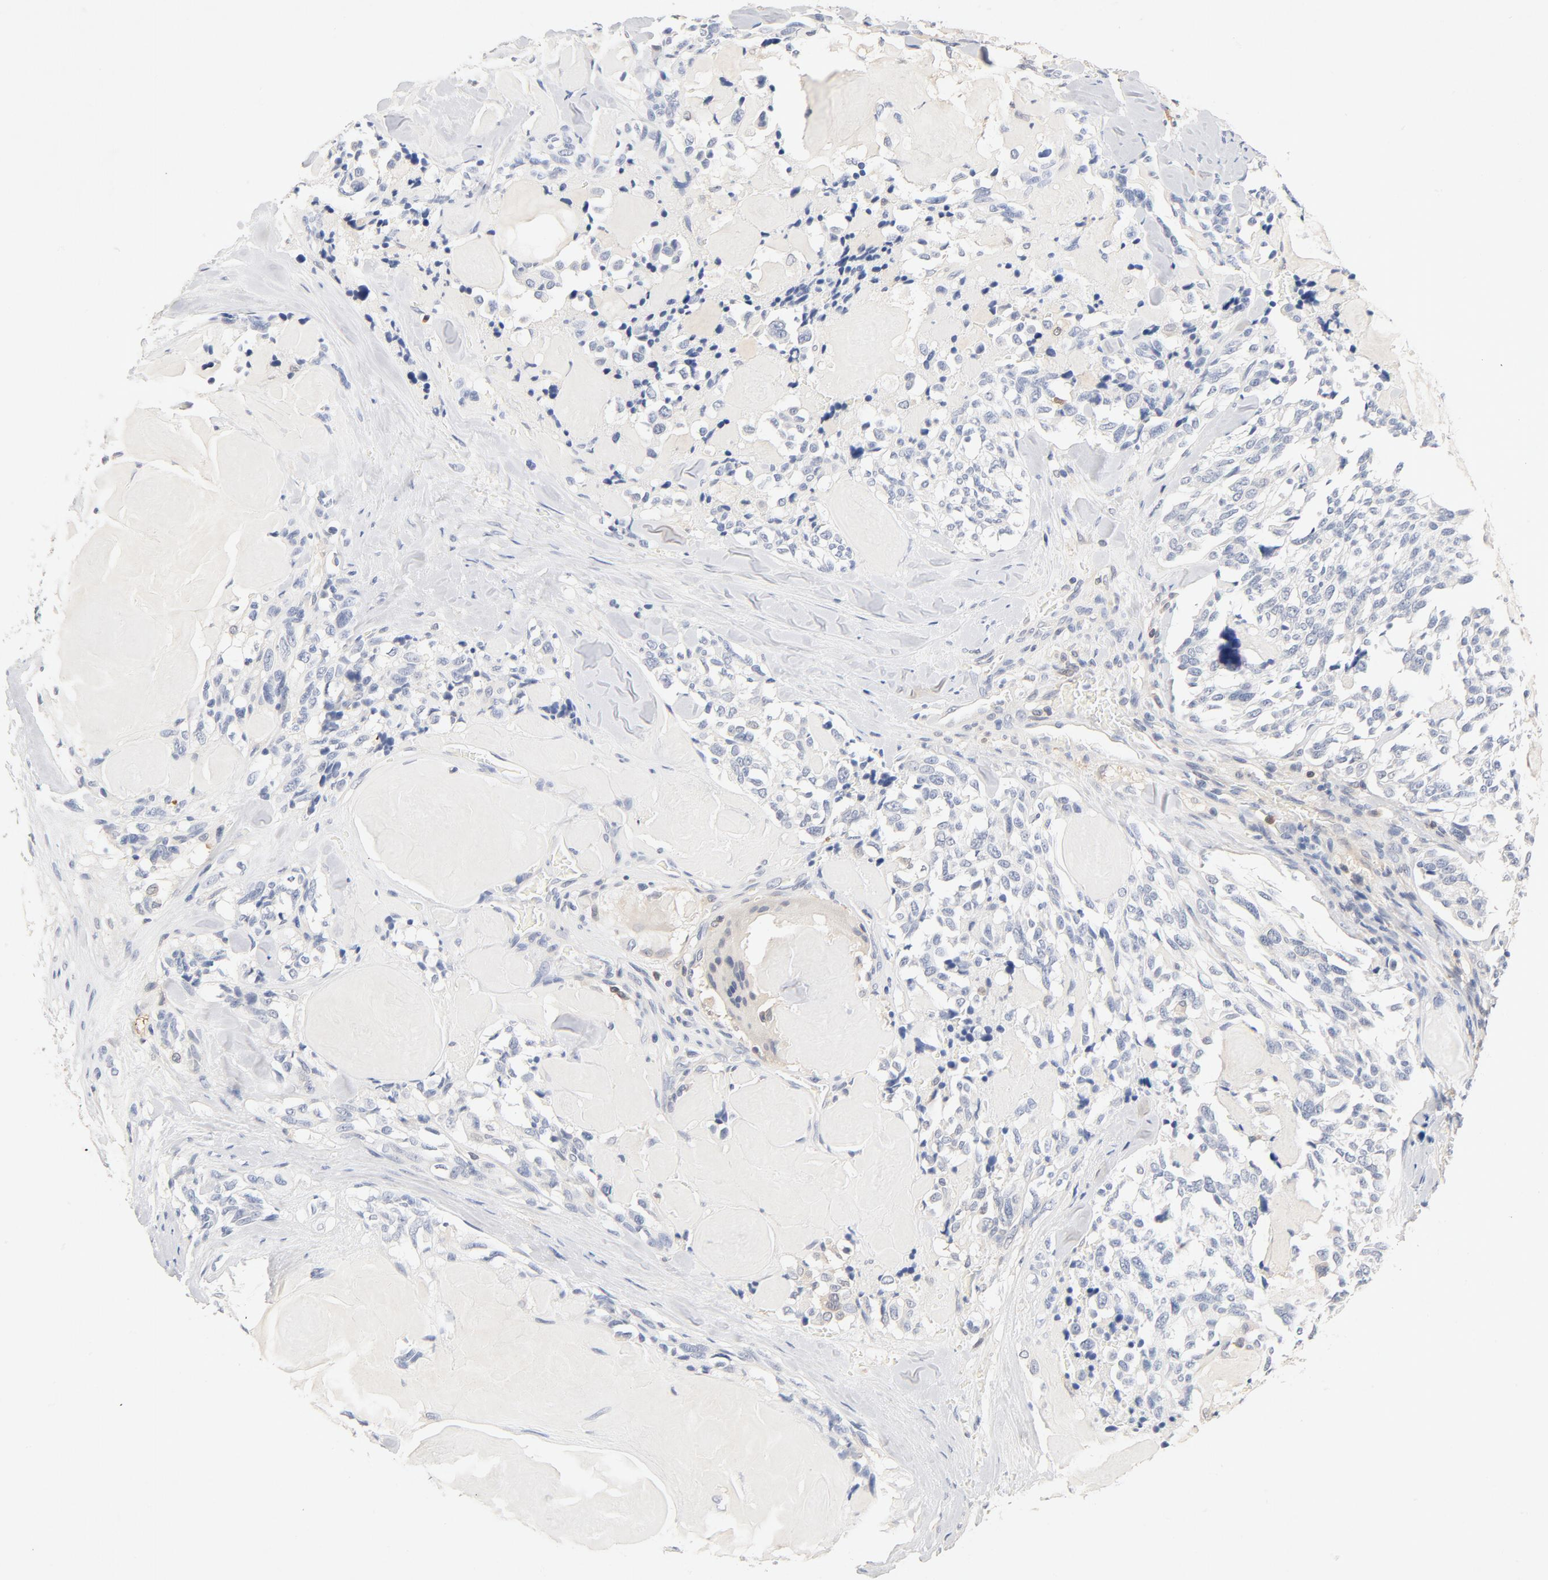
{"staining": {"intensity": "weak", "quantity": "<25%", "location": "cytoplasmic/membranous"}, "tissue": "thyroid cancer", "cell_type": "Tumor cells", "image_type": "cancer", "snomed": [{"axis": "morphology", "description": "Carcinoma, NOS"}, {"axis": "morphology", "description": "Carcinoid, malignant, NOS"}, {"axis": "topography", "description": "Thyroid gland"}], "caption": "A high-resolution photomicrograph shows immunohistochemistry (IHC) staining of thyroid carcinoid (malignant), which exhibits no significant positivity in tumor cells.", "gene": "STAT1", "patient": {"sex": "male", "age": 33}}